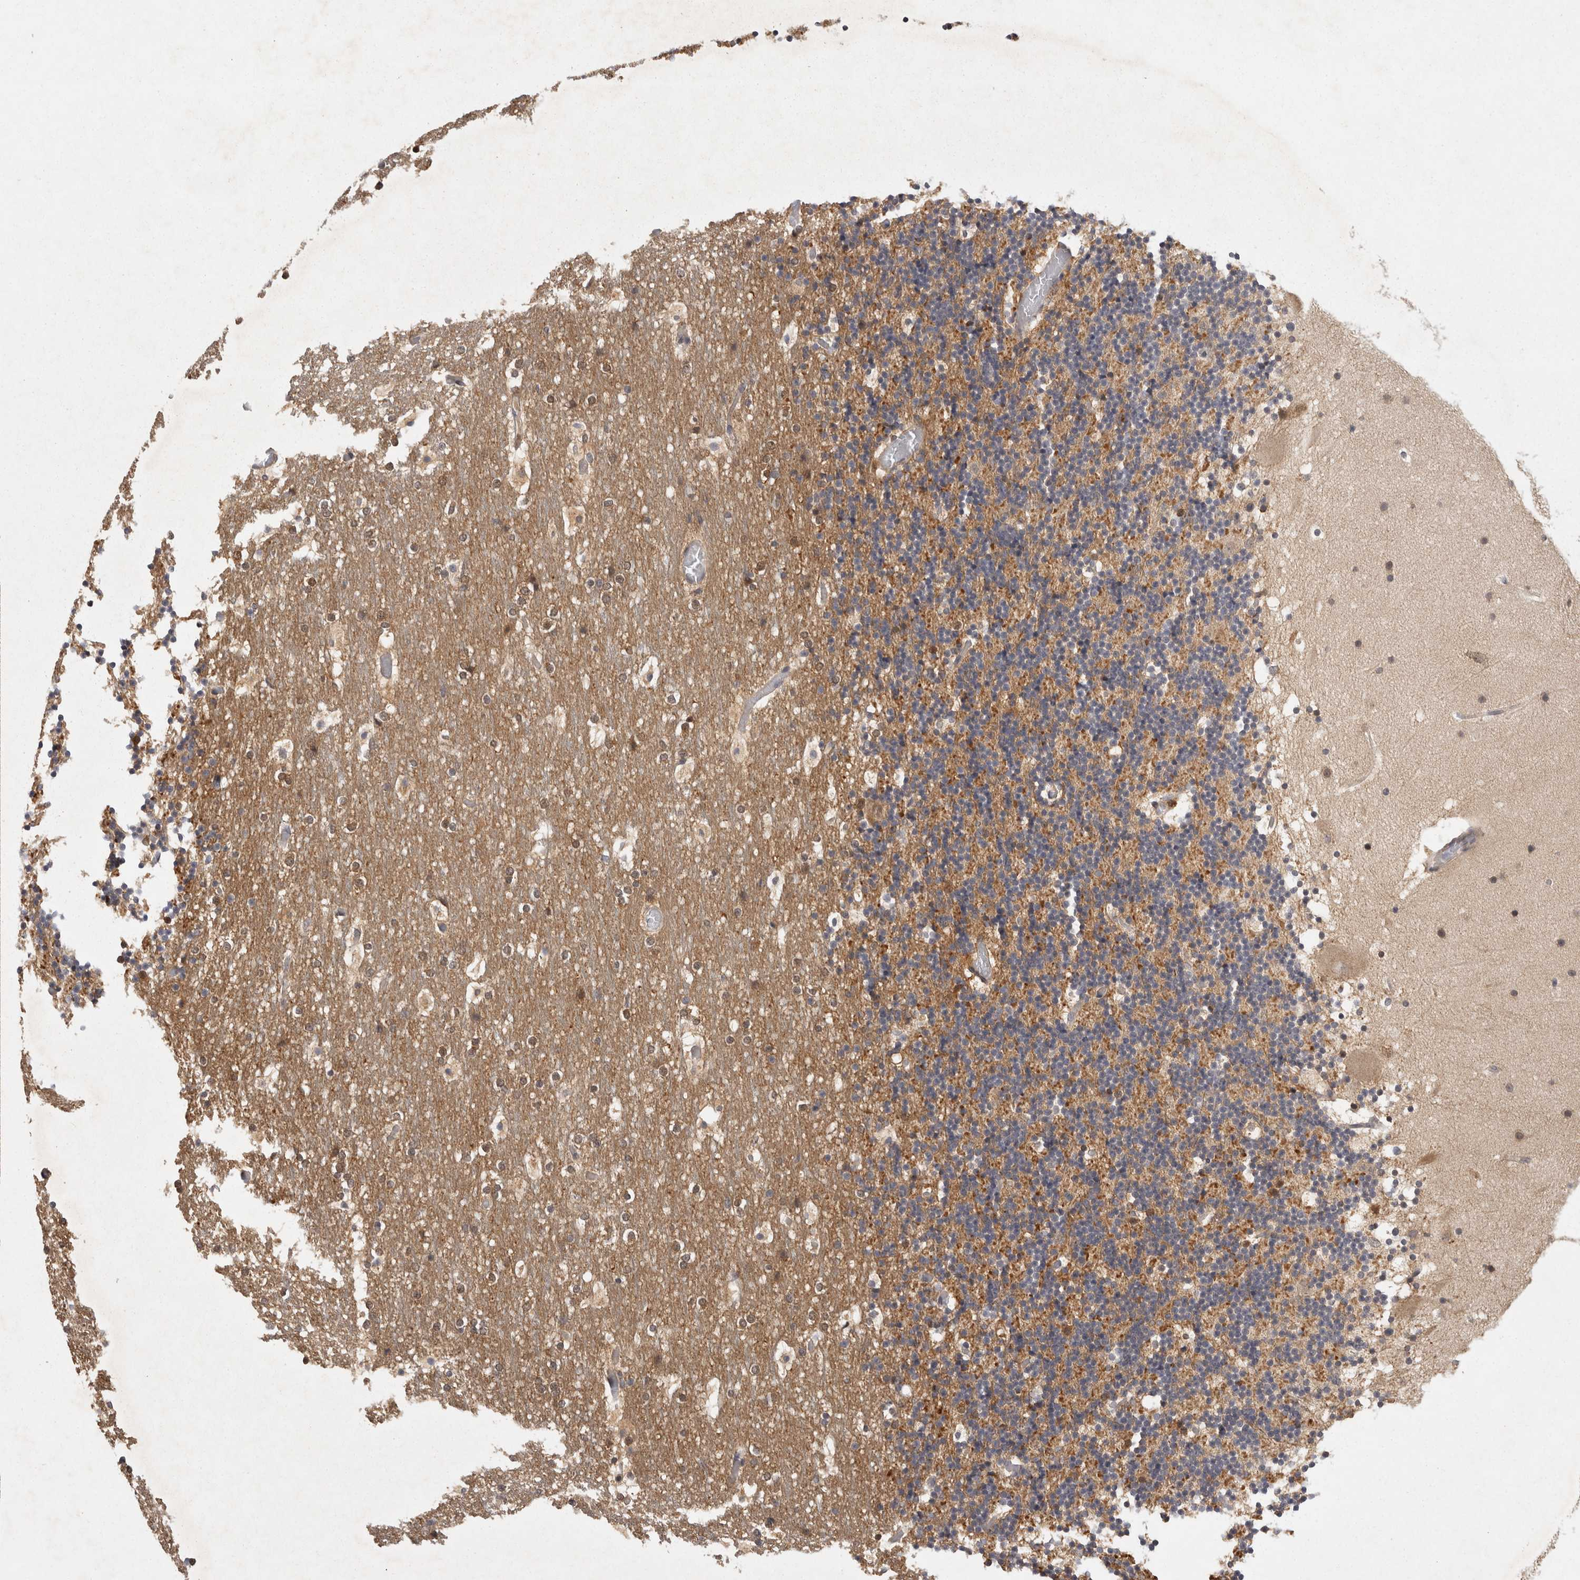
{"staining": {"intensity": "moderate", "quantity": ">75%", "location": "cytoplasmic/membranous"}, "tissue": "cerebellum", "cell_type": "Cells in granular layer", "image_type": "normal", "snomed": [{"axis": "morphology", "description": "Normal tissue, NOS"}, {"axis": "topography", "description": "Cerebellum"}], "caption": "Cerebellum stained for a protein (brown) demonstrates moderate cytoplasmic/membranous positive expression in approximately >75% of cells in granular layer.", "gene": "ACAT2", "patient": {"sex": "male", "age": 57}}